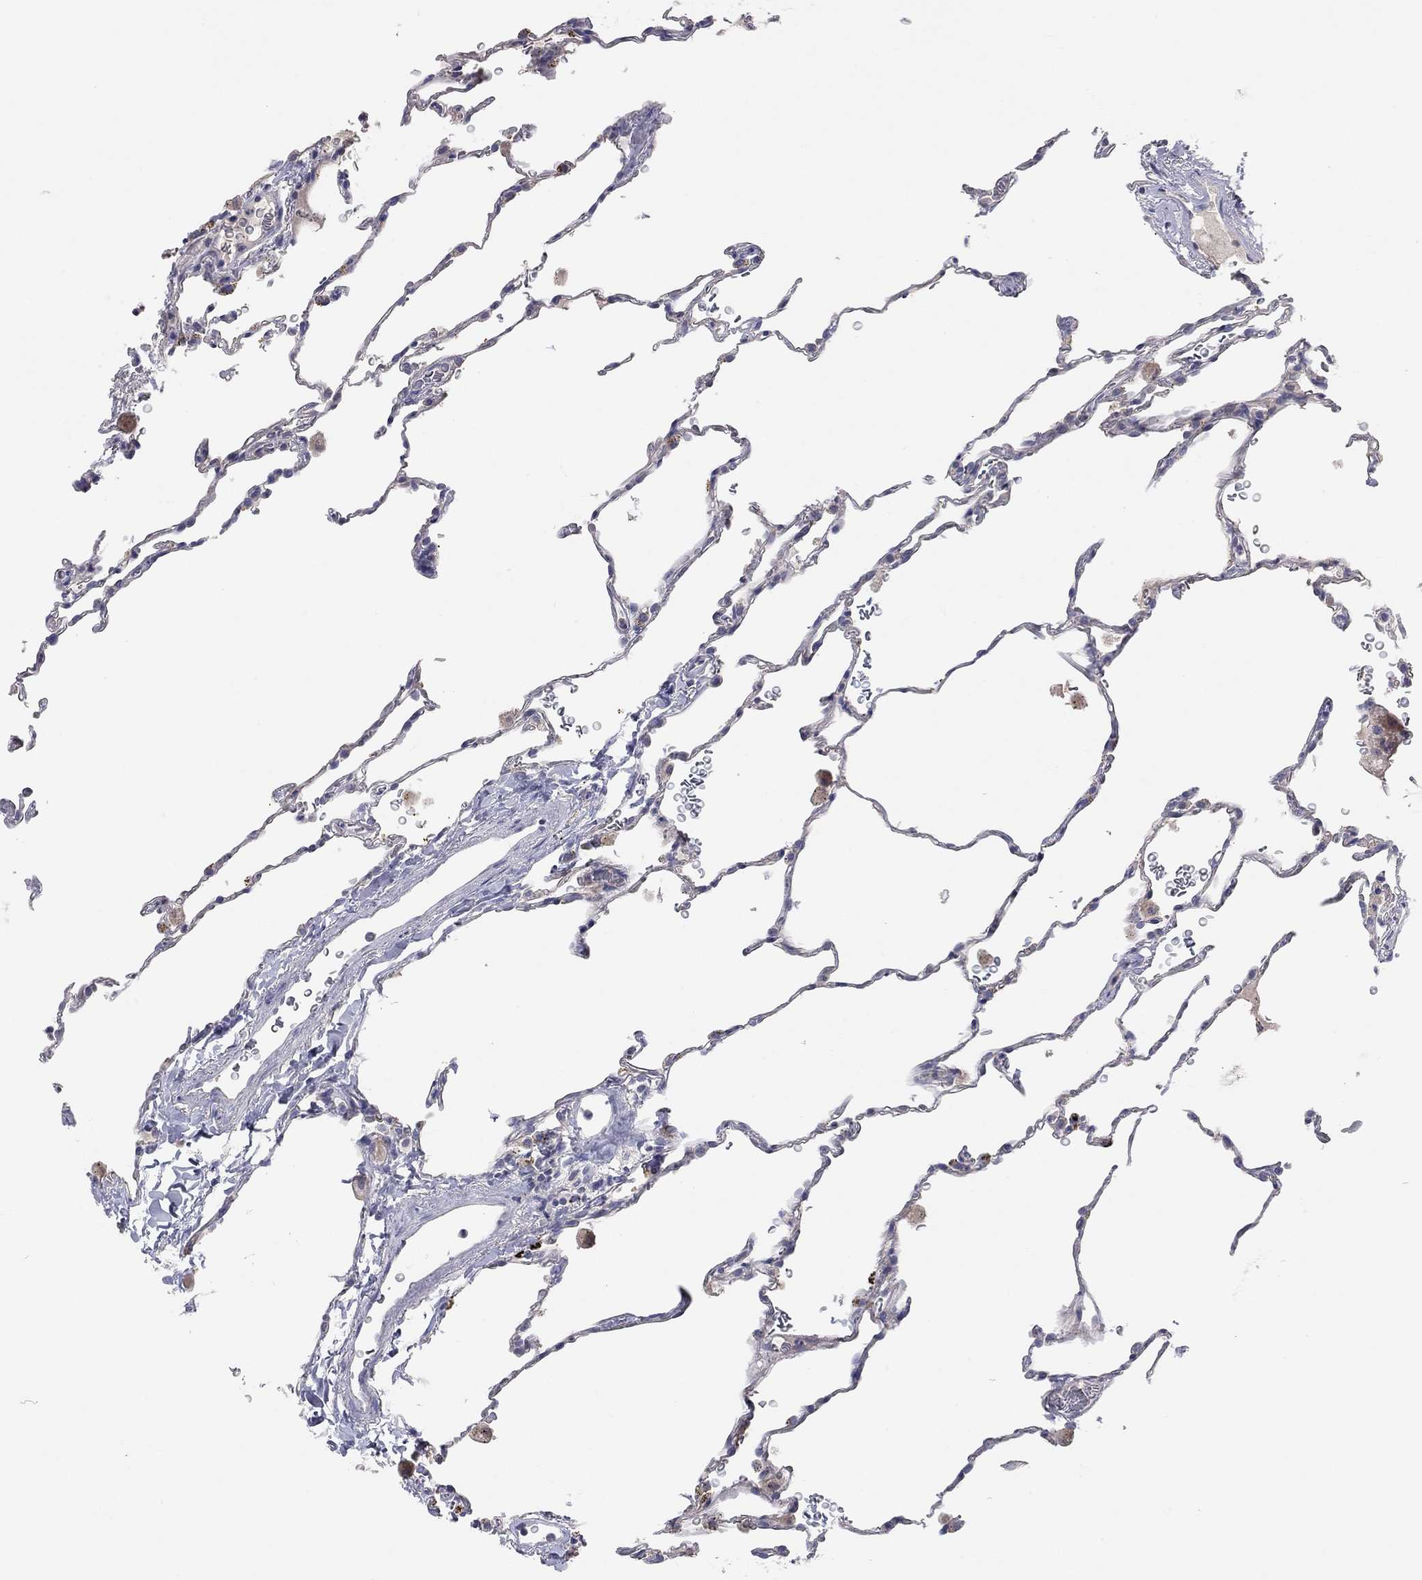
{"staining": {"intensity": "negative", "quantity": "none", "location": "none"}, "tissue": "lung", "cell_type": "Alveolar cells", "image_type": "normal", "snomed": [{"axis": "morphology", "description": "Normal tissue, NOS"}, {"axis": "morphology", "description": "Adenocarcinoma, metastatic, NOS"}, {"axis": "topography", "description": "Lung"}], "caption": "Immunohistochemistry (IHC) of benign lung exhibits no expression in alveolar cells. Nuclei are stained in blue.", "gene": "KCNB1", "patient": {"sex": "male", "age": 45}}